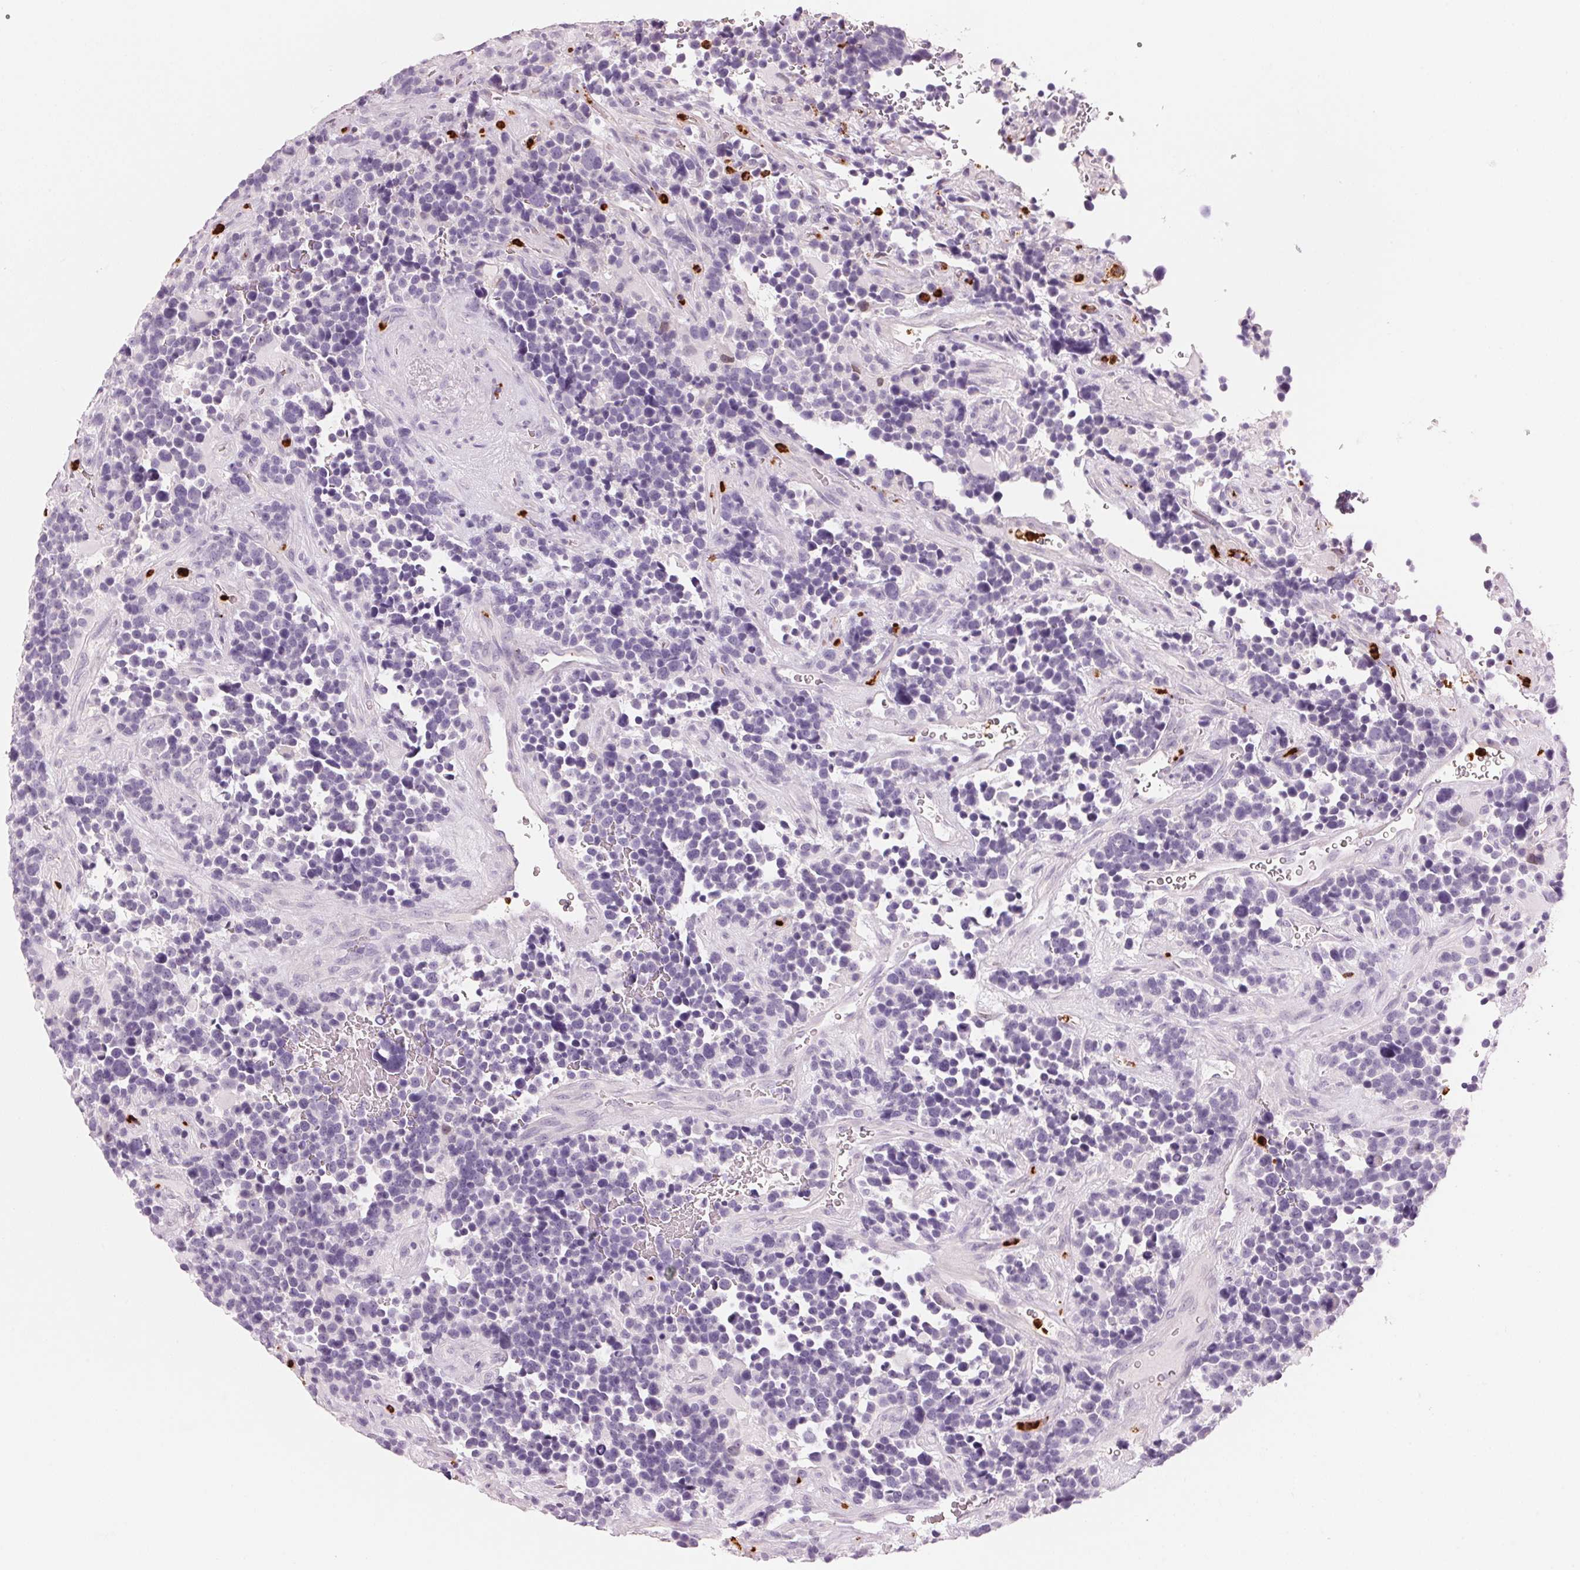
{"staining": {"intensity": "negative", "quantity": "none", "location": "none"}, "tissue": "glioma", "cell_type": "Tumor cells", "image_type": "cancer", "snomed": [{"axis": "morphology", "description": "Glioma, malignant, High grade"}, {"axis": "topography", "description": "Brain"}], "caption": "The immunohistochemistry (IHC) image has no significant staining in tumor cells of glioma tissue.", "gene": "KLK7", "patient": {"sex": "male", "age": 33}}